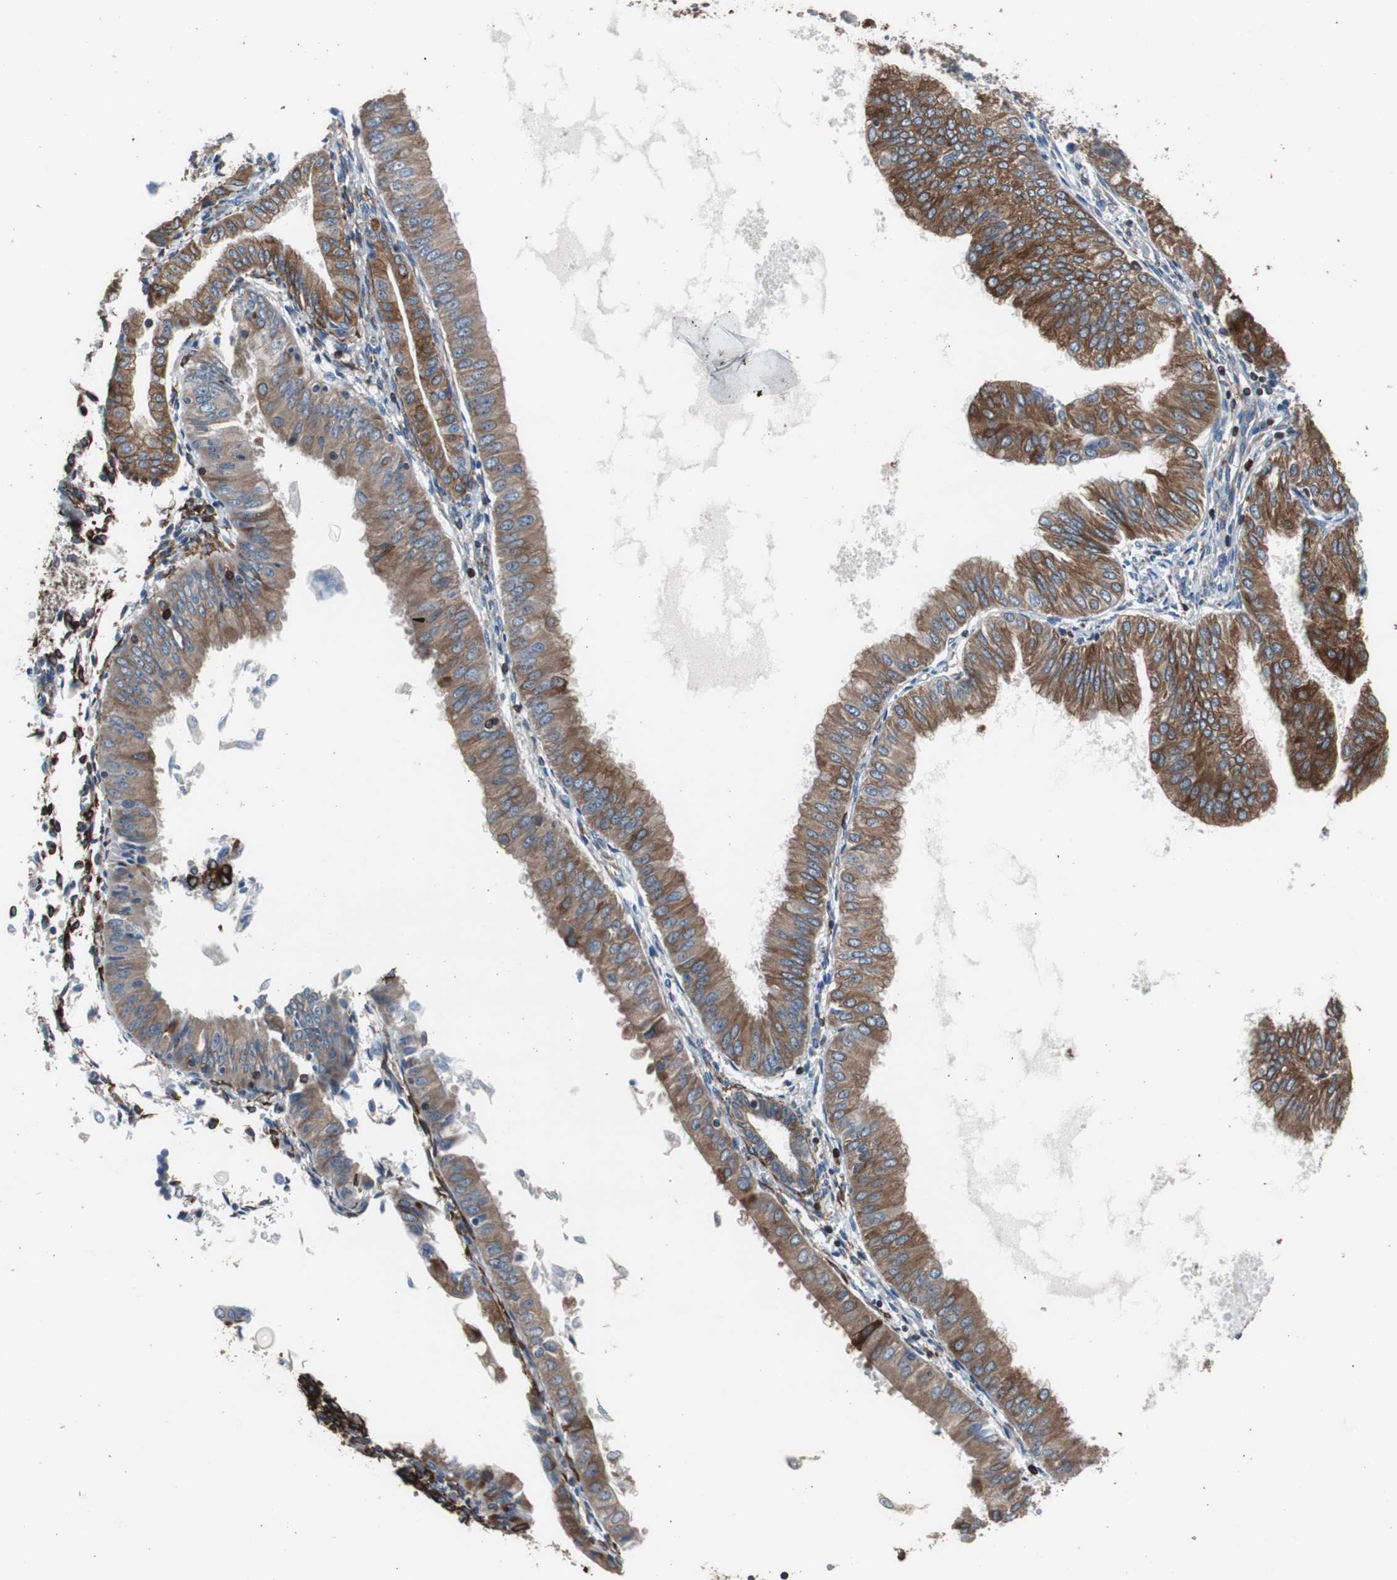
{"staining": {"intensity": "moderate", "quantity": ">75%", "location": "cytoplasmic/membranous"}, "tissue": "endometrial cancer", "cell_type": "Tumor cells", "image_type": "cancer", "snomed": [{"axis": "morphology", "description": "Adenocarcinoma, NOS"}, {"axis": "topography", "description": "Endometrium"}], "caption": "An image of human endometrial cancer (adenocarcinoma) stained for a protein reveals moderate cytoplasmic/membranous brown staining in tumor cells.", "gene": "PBXIP1", "patient": {"sex": "female", "age": 53}}